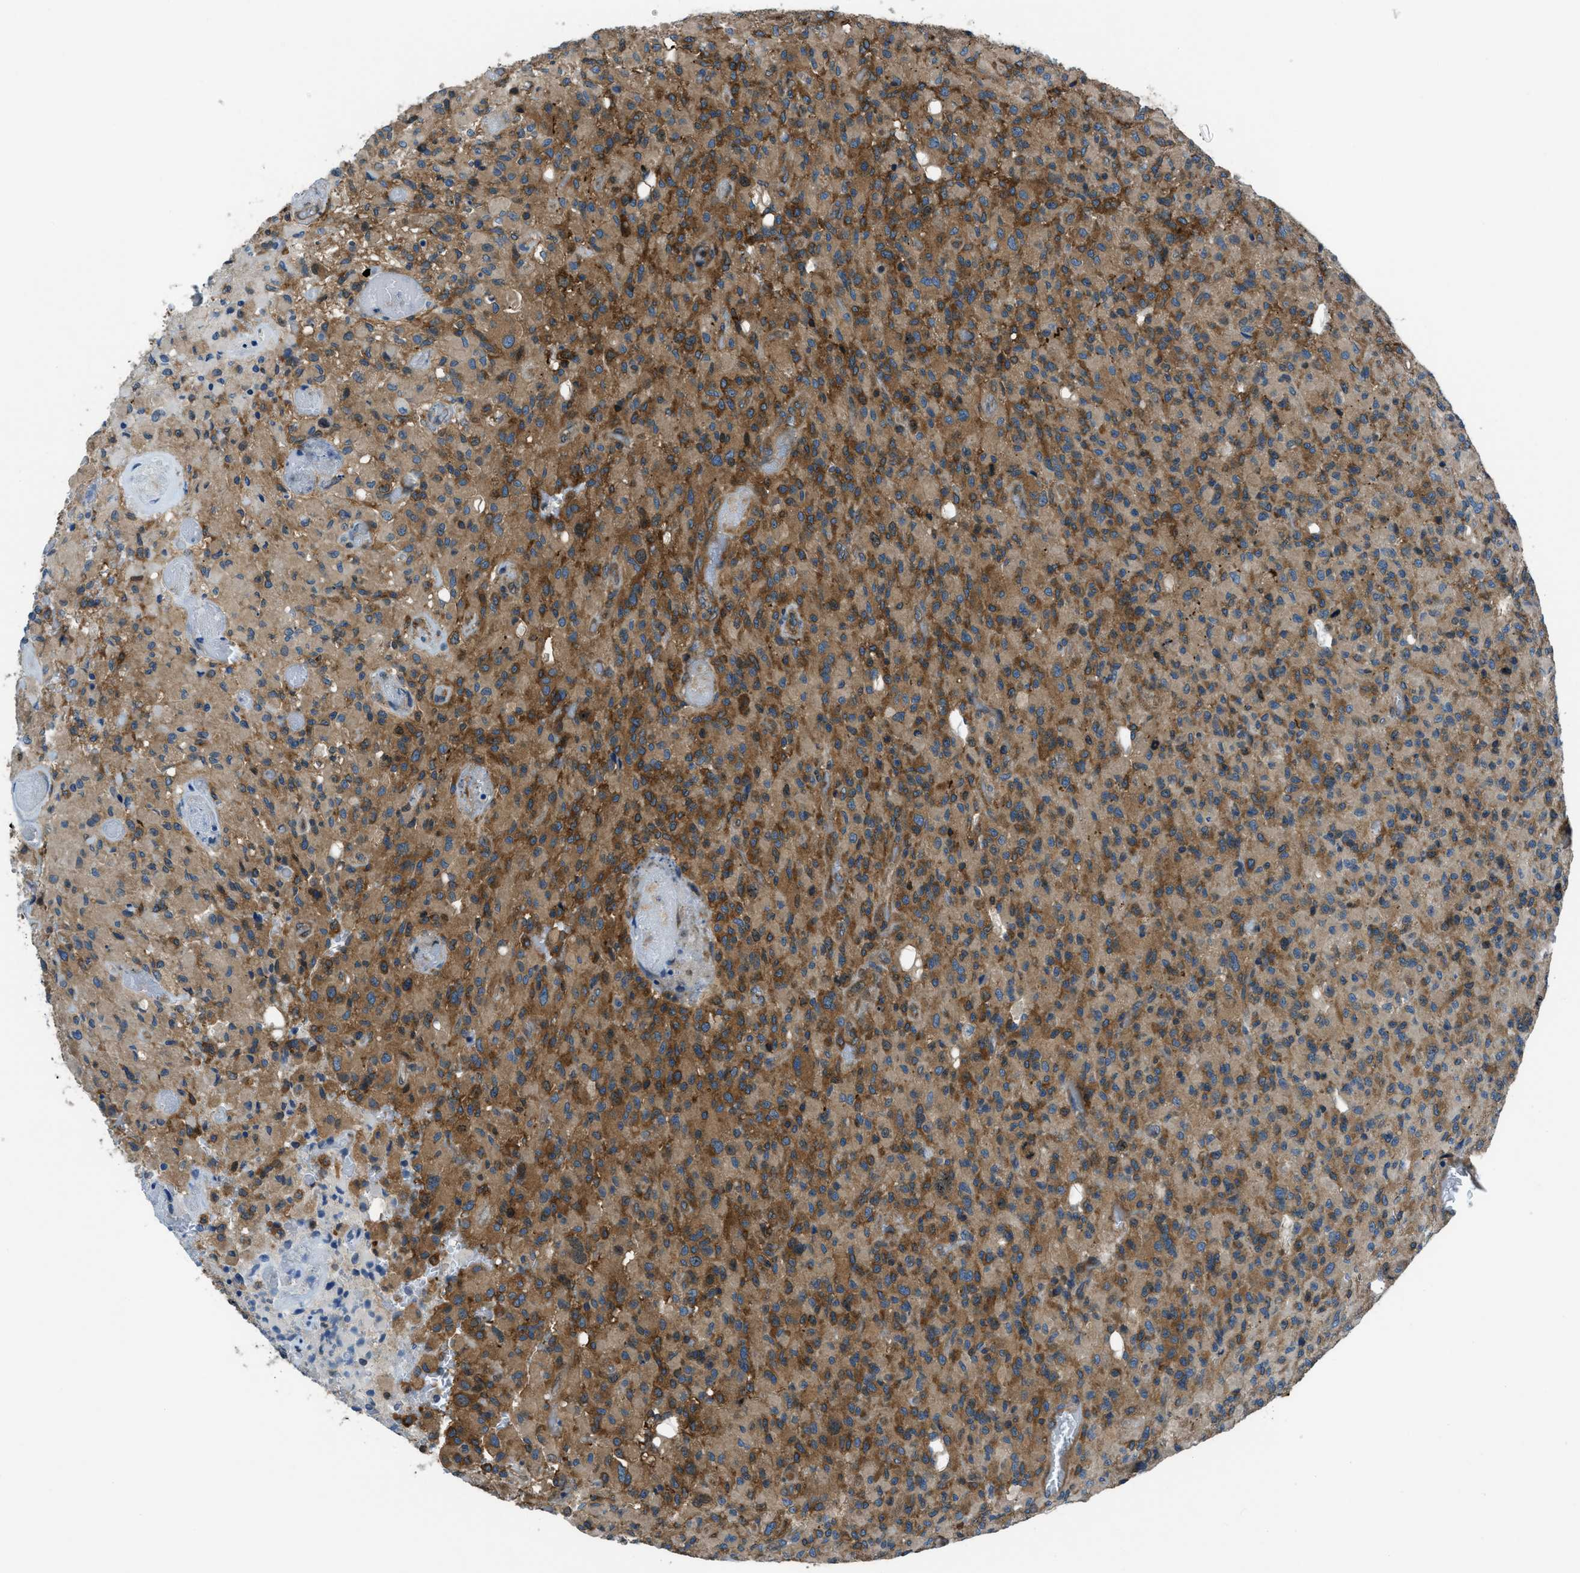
{"staining": {"intensity": "strong", "quantity": "25%-75%", "location": "cytoplasmic/membranous"}, "tissue": "glioma", "cell_type": "Tumor cells", "image_type": "cancer", "snomed": [{"axis": "morphology", "description": "Glioma, malignant, High grade"}, {"axis": "topography", "description": "Brain"}], "caption": "IHC micrograph of glioma stained for a protein (brown), which shows high levels of strong cytoplasmic/membranous expression in about 25%-75% of tumor cells.", "gene": "ARFGAP2", "patient": {"sex": "male", "age": 71}}